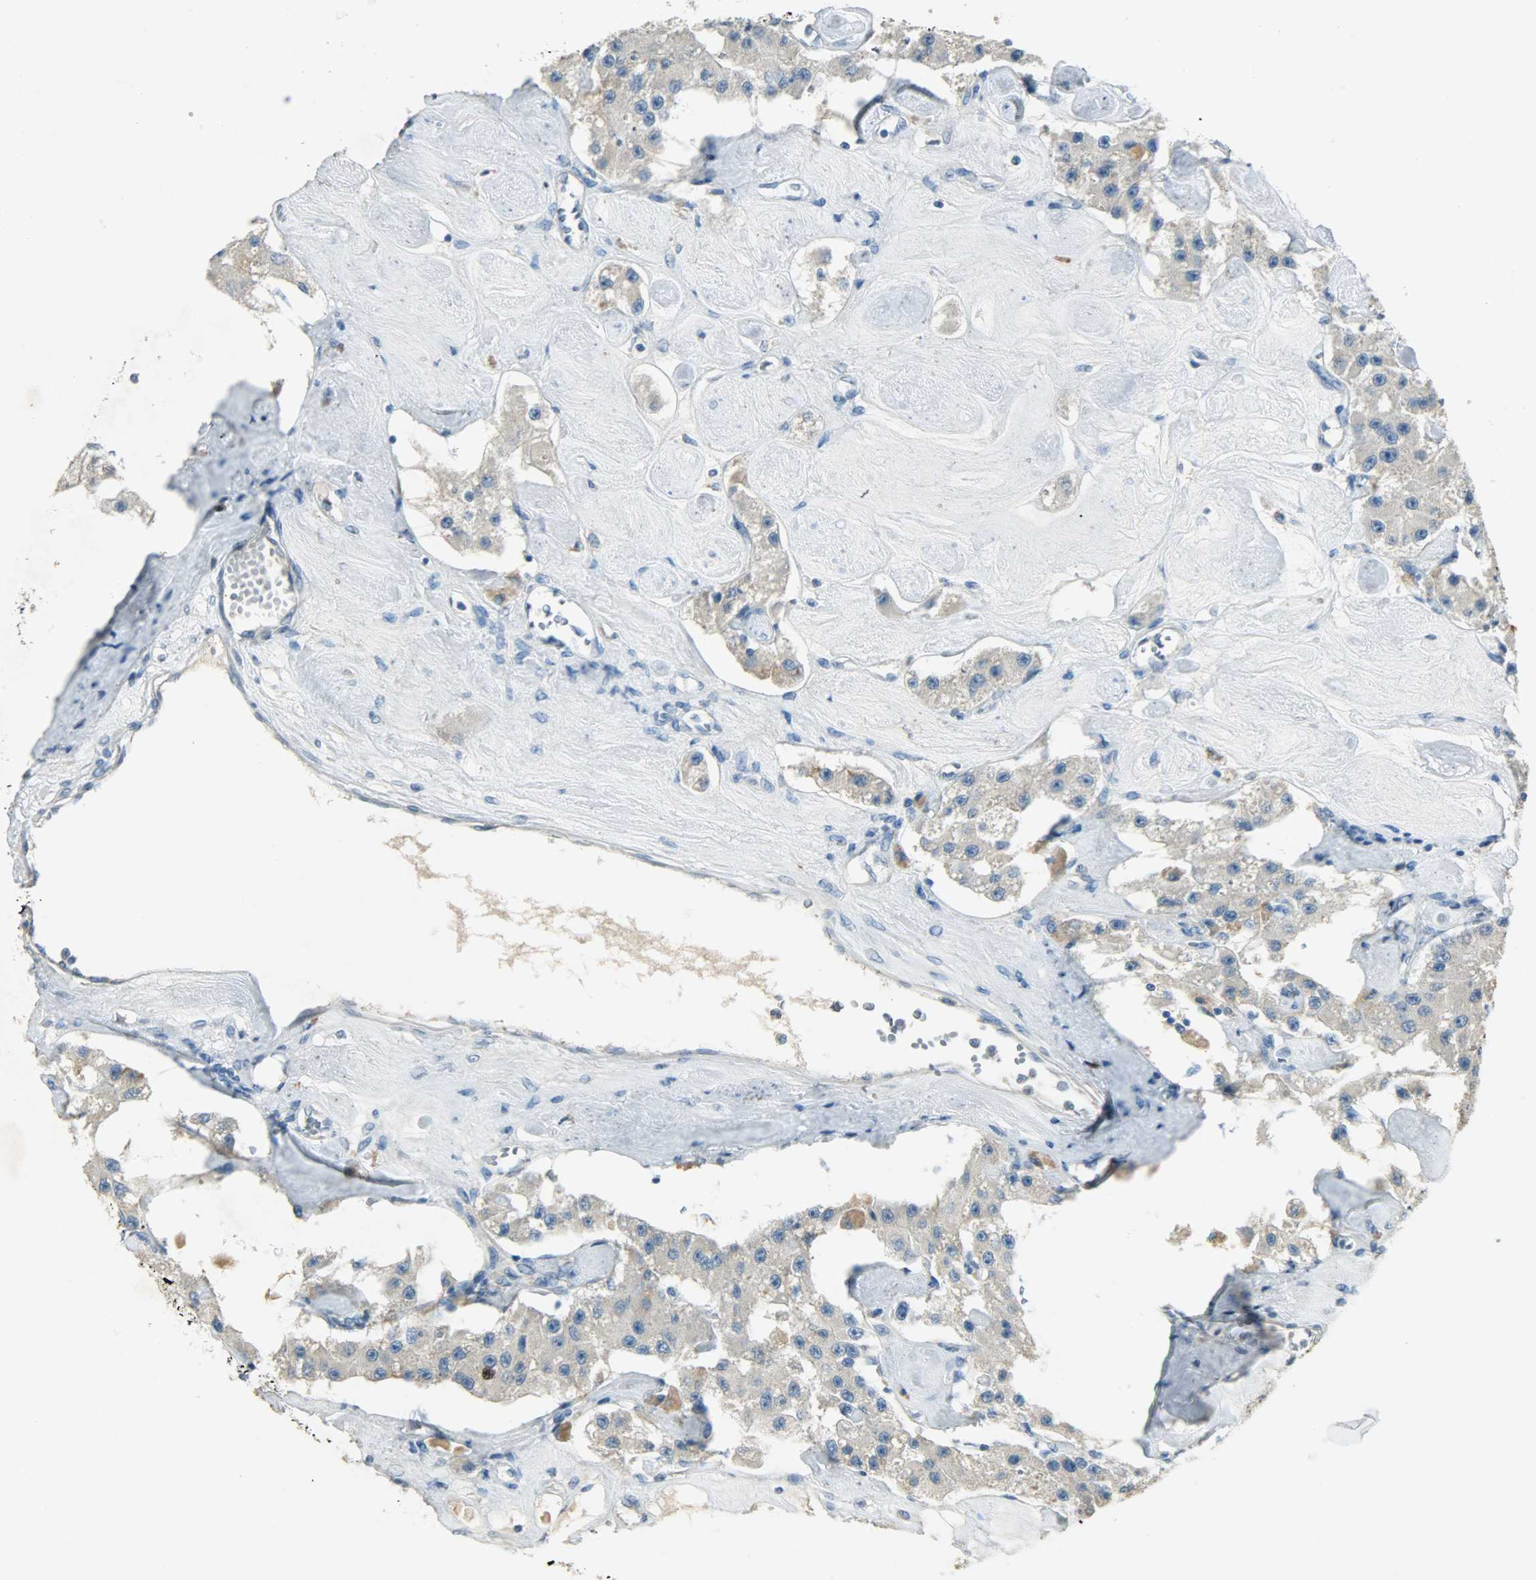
{"staining": {"intensity": "moderate", "quantity": "25%-75%", "location": "cytoplasmic/membranous"}, "tissue": "carcinoid", "cell_type": "Tumor cells", "image_type": "cancer", "snomed": [{"axis": "morphology", "description": "Carcinoid, malignant, NOS"}, {"axis": "topography", "description": "Pancreas"}], "caption": "Tumor cells exhibit medium levels of moderate cytoplasmic/membranous staining in about 25%-75% of cells in human carcinoid.", "gene": "TPX2", "patient": {"sex": "male", "age": 41}}